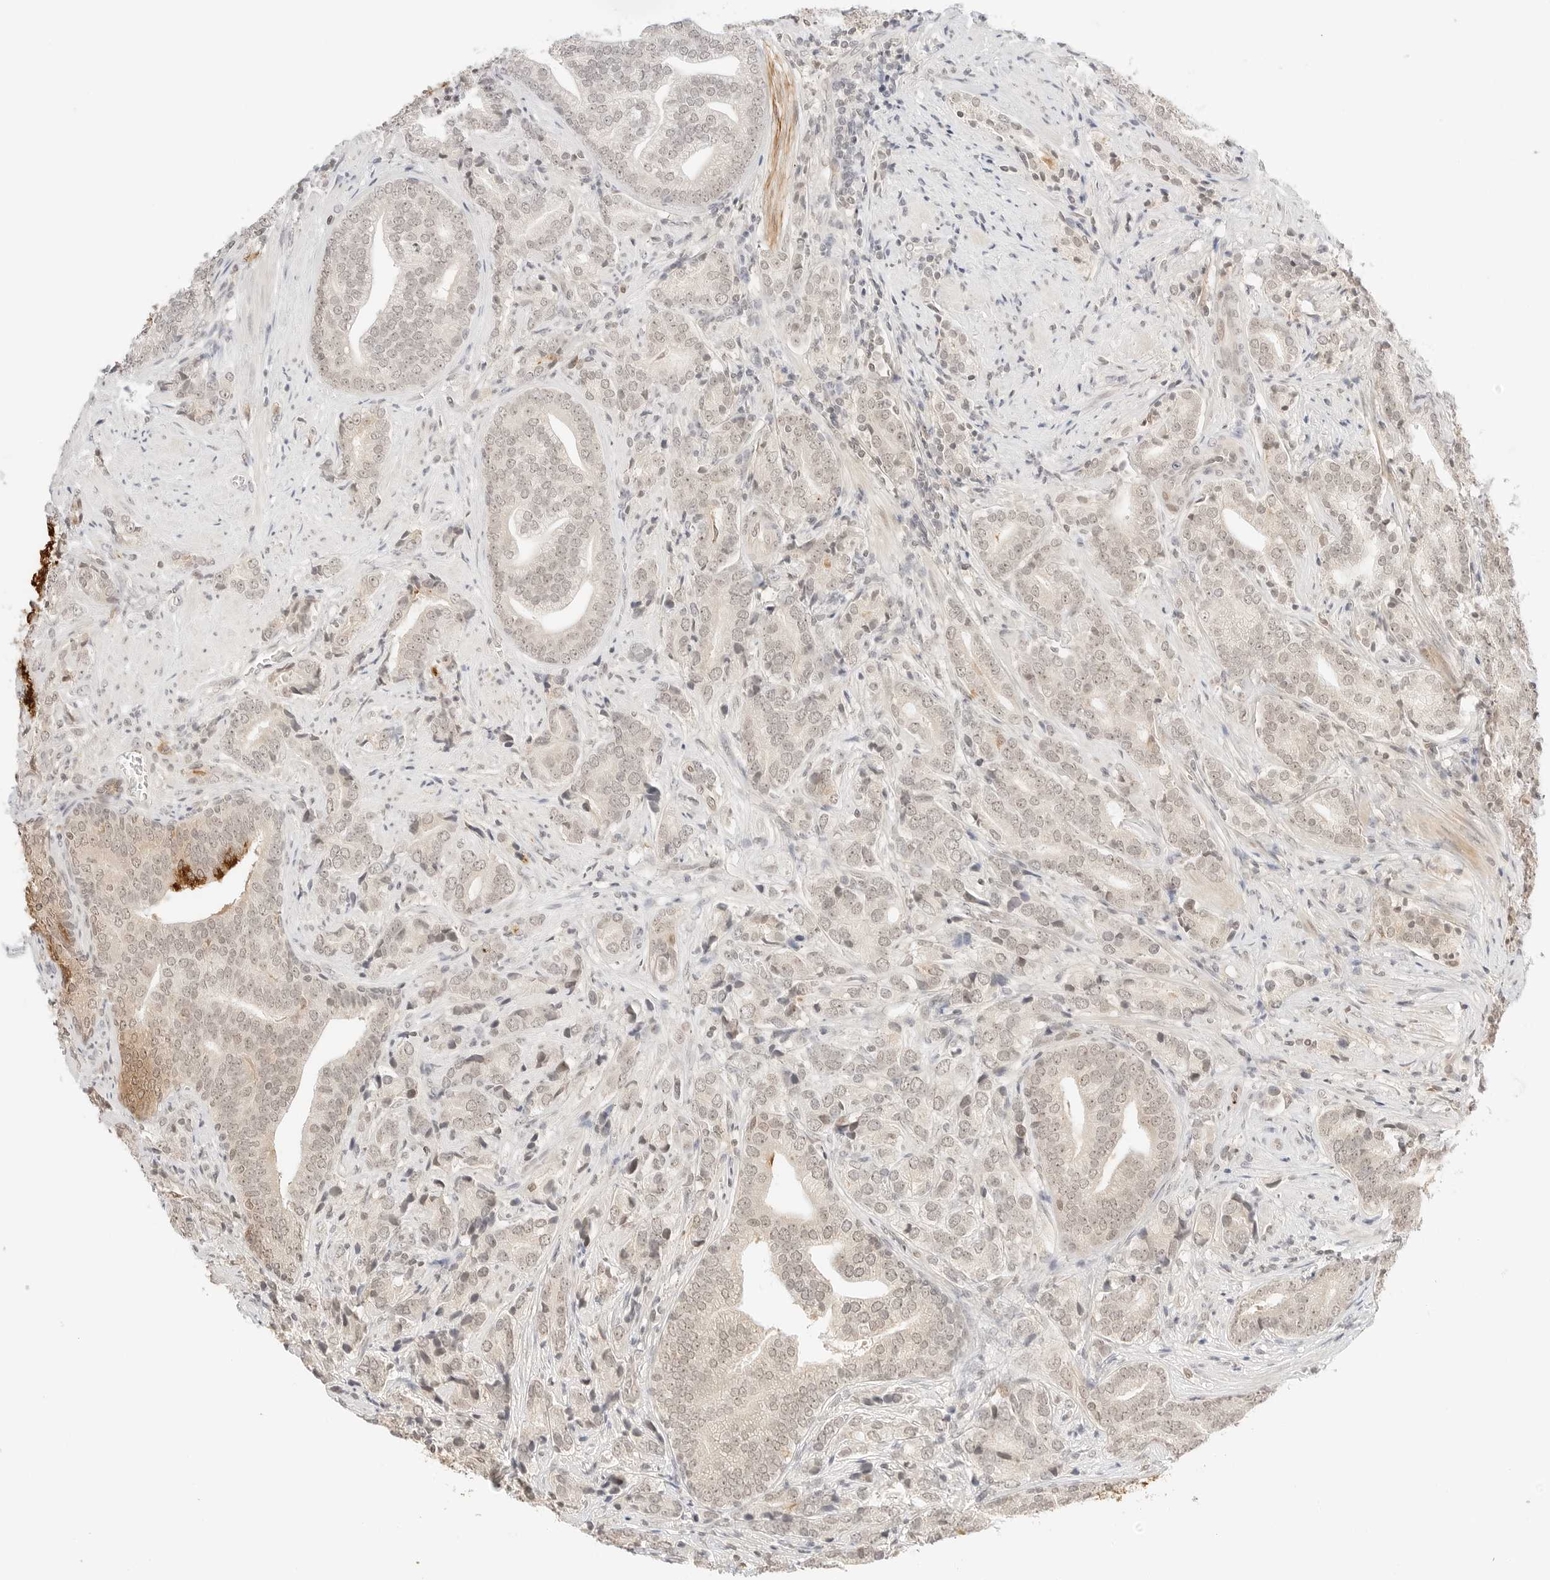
{"staining": {"intensity": "weak", "quantity": "25%-75%", "location": "nuclear"}, "tissue": "prostate cancer", "cell_type": "Tumor cells", "image_type": "cancer", "snomed": [{"axis": "morphology", "description": "Adenocarcinoma, High grade"}, {"axis": "topography", "description": "Prostate"}], "caption": "Weak nuclear positivity is appreciated in approximately 25%-75% of tumor cells in prostate cancer (adenocarcinoma (high-grade)).", "gene": "RPS6KL1", "patient": {"sex": "male", "age": 57}}